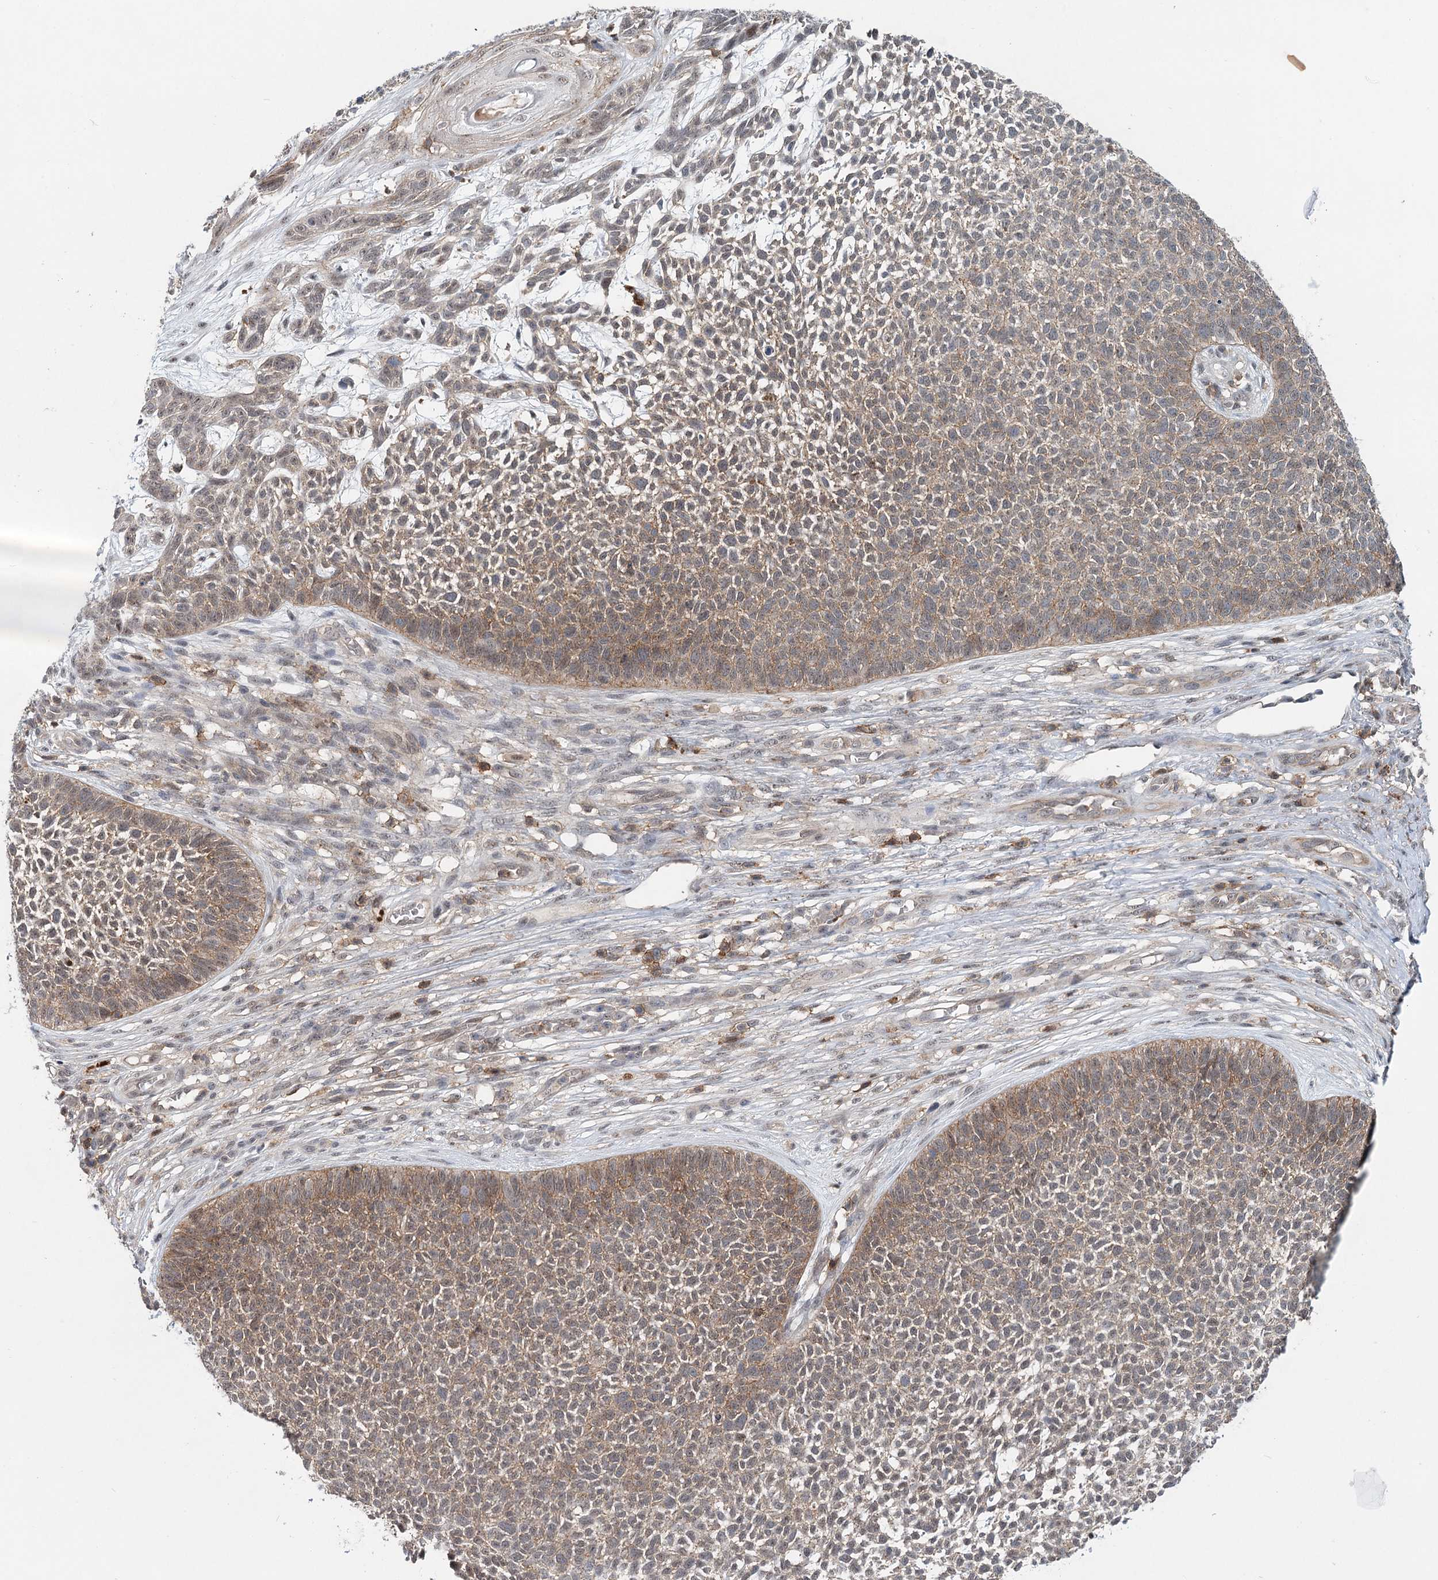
{"staining": {"intensity": "weak", "quantity": ">75%", "location": "cytoplasmic/membranous"}, "tissue": "skin cancer", "cell_type": "Tumor cells", "image_type": "cancer", "snomed": [{"axis": "morphology", "description": "Basal cell carcinoma"}, {"axis": "topography", "description": "Skin"}], "caption": "An immunohistochemistry (IHC) micrograph of neoplastic tissue is shown. Protein staining in brown shows weak cytoplasmic/membranous positivity in skin basal cell carcinoma within tumor cells.", "gene": "CDC42SE2", "patient": {"sex": "female", "age": 84}}